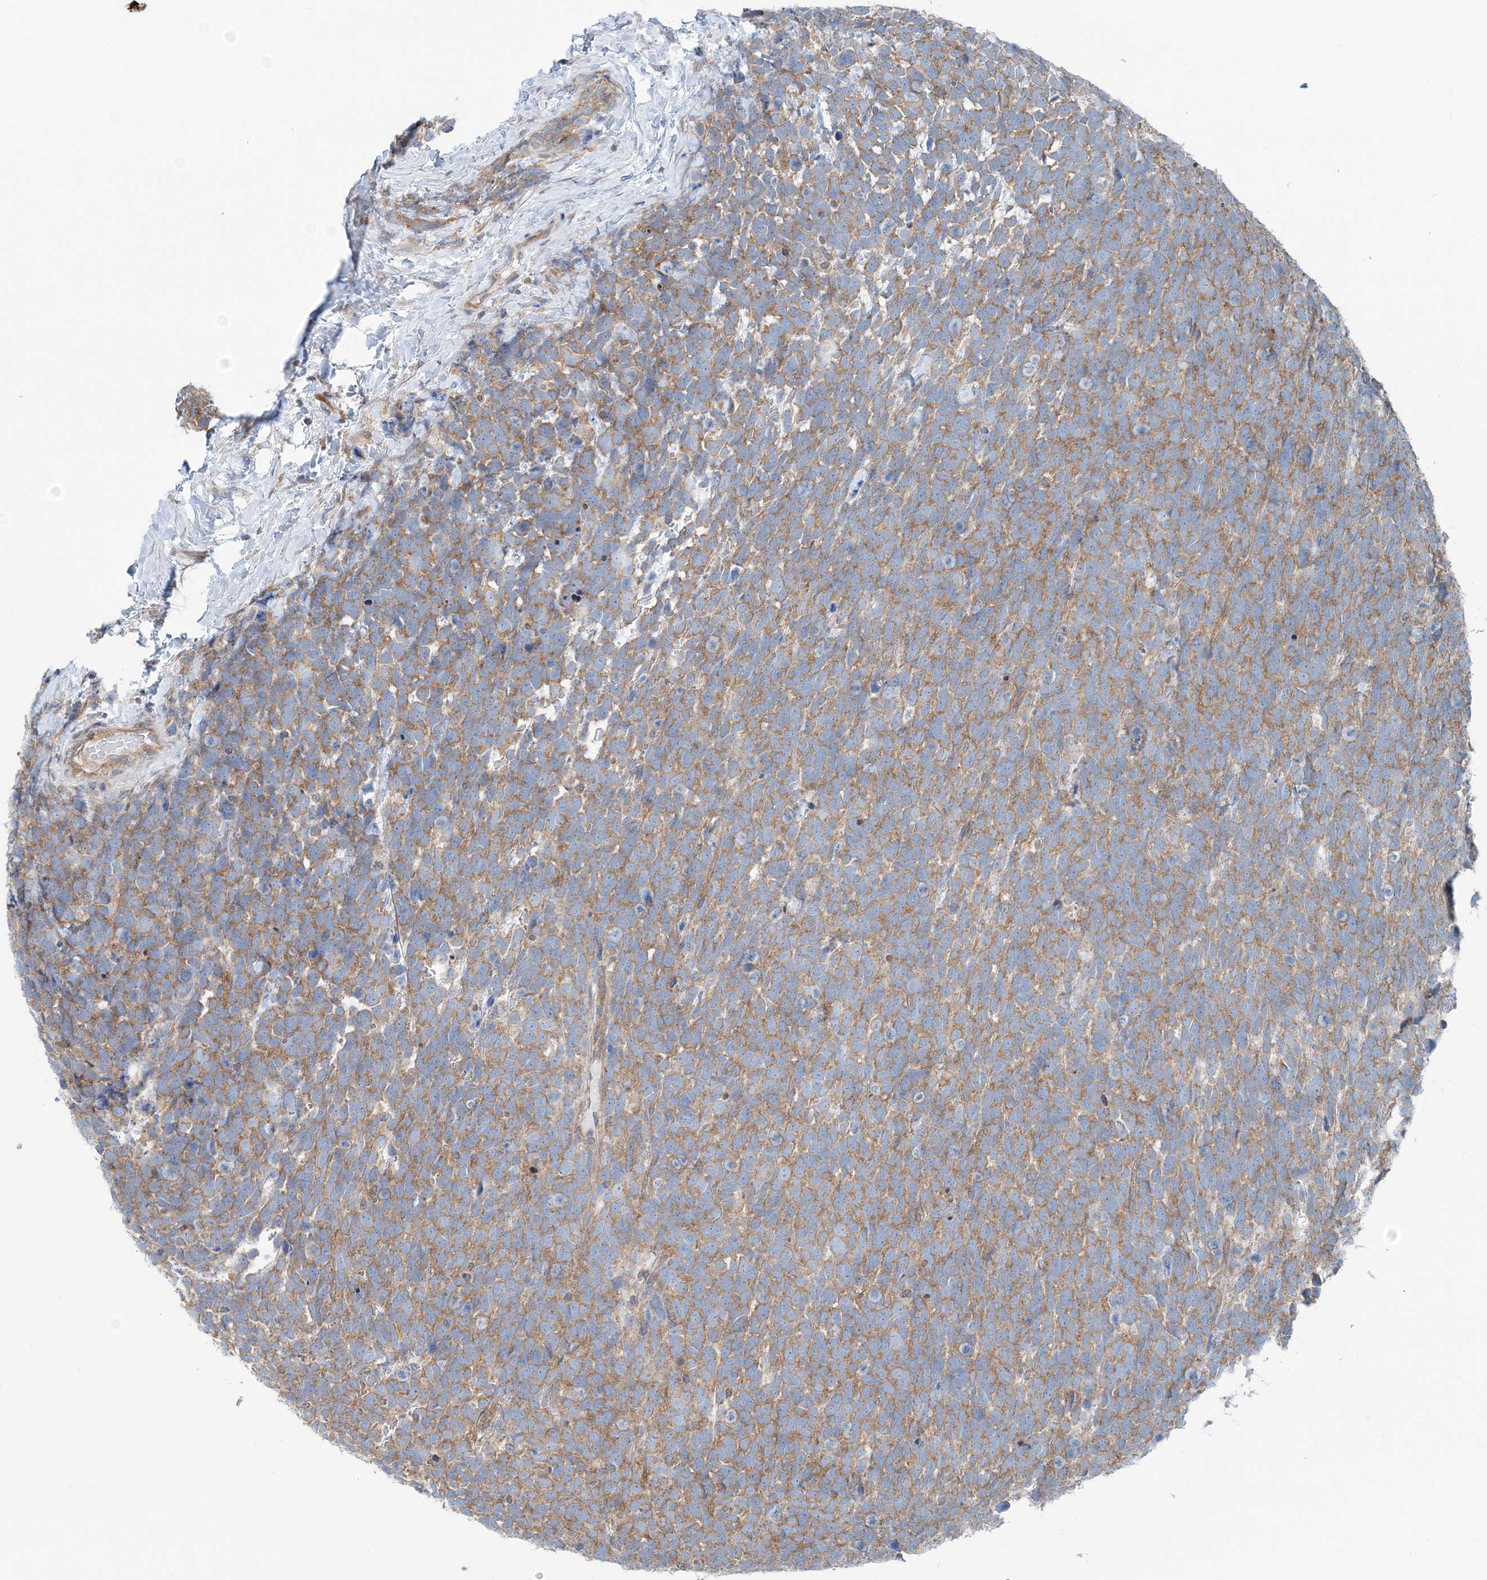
{"staining": {"intensity": "moderate", "quantity": ">75%", "location": "cytoplasmic/membranous"}, "tissue": "urothelial cancer", "cell_type": "Tumor cells", "image_type": "cancer", "snomed": [{"axis": "morphology", "description": "Urothelial carcinoma, High grade"}, {"axis": "topography", "description": "Urinary bladder"}], "caption": "This is a histology image of IHC staining of urothelial cancer, which shows moderate expression in the cytoplasmic/membranous of tumor cells.", "gene": "MOB4", "patient": {"sex": "female", "age": 82}}